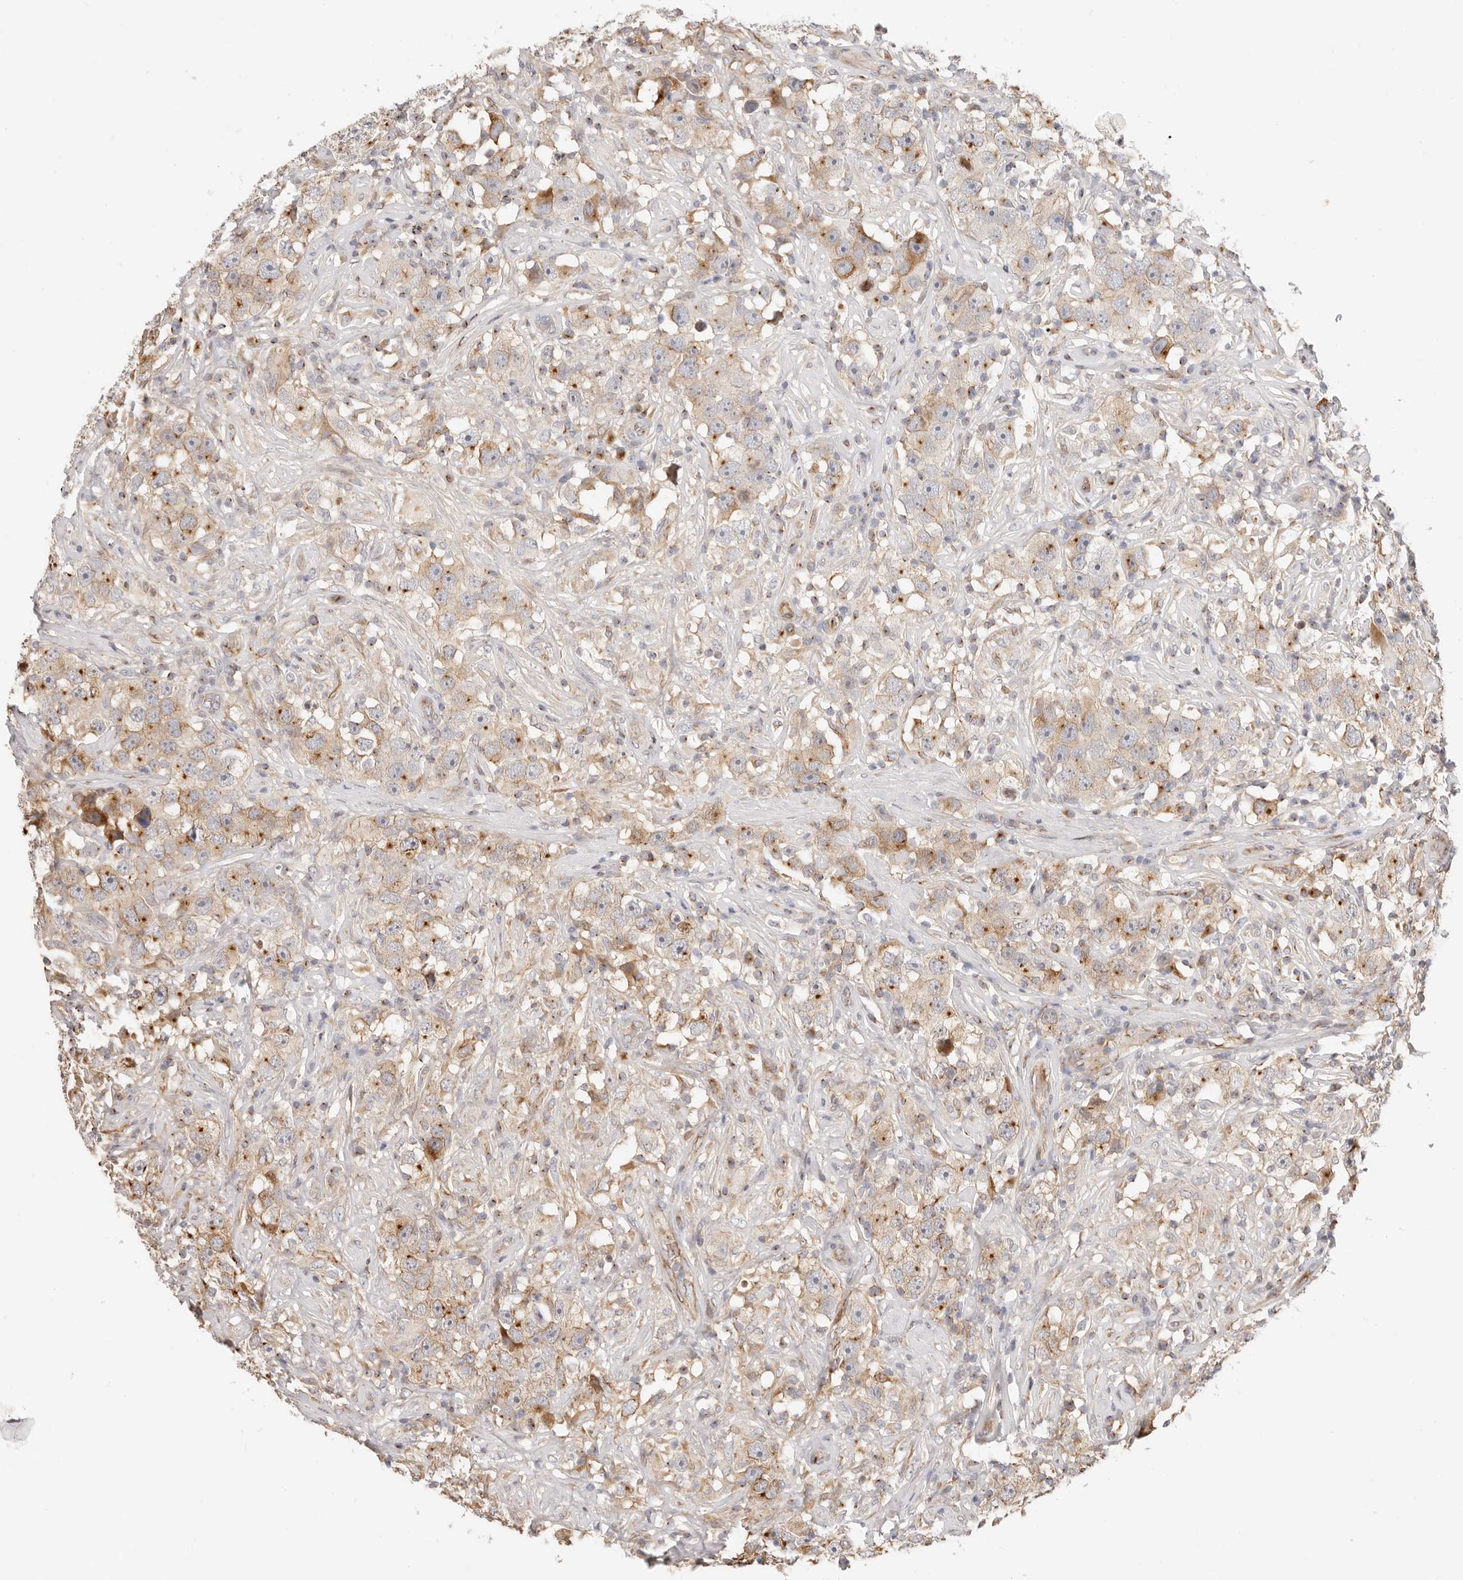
{"staining": {"intensity": "moderate", "quantity": "<25%", "location": "cytoplasmic/membranous"}, "tissue": "testis cancer", "cell_type": "Tumor cells", "image_type": "cancer", "snomed": [{"axis": "morphology", "description": "Seminoma, NOS"}, {"axis": "topography", "description": "Testis"}], "caption": "A brown stain highlights moderate cytoplasmic/membranous staining of a protein in seminoma (testis) tumor cells.", "gene": "DTNBP1", "patient": {"sex": "male", "age": 49}}